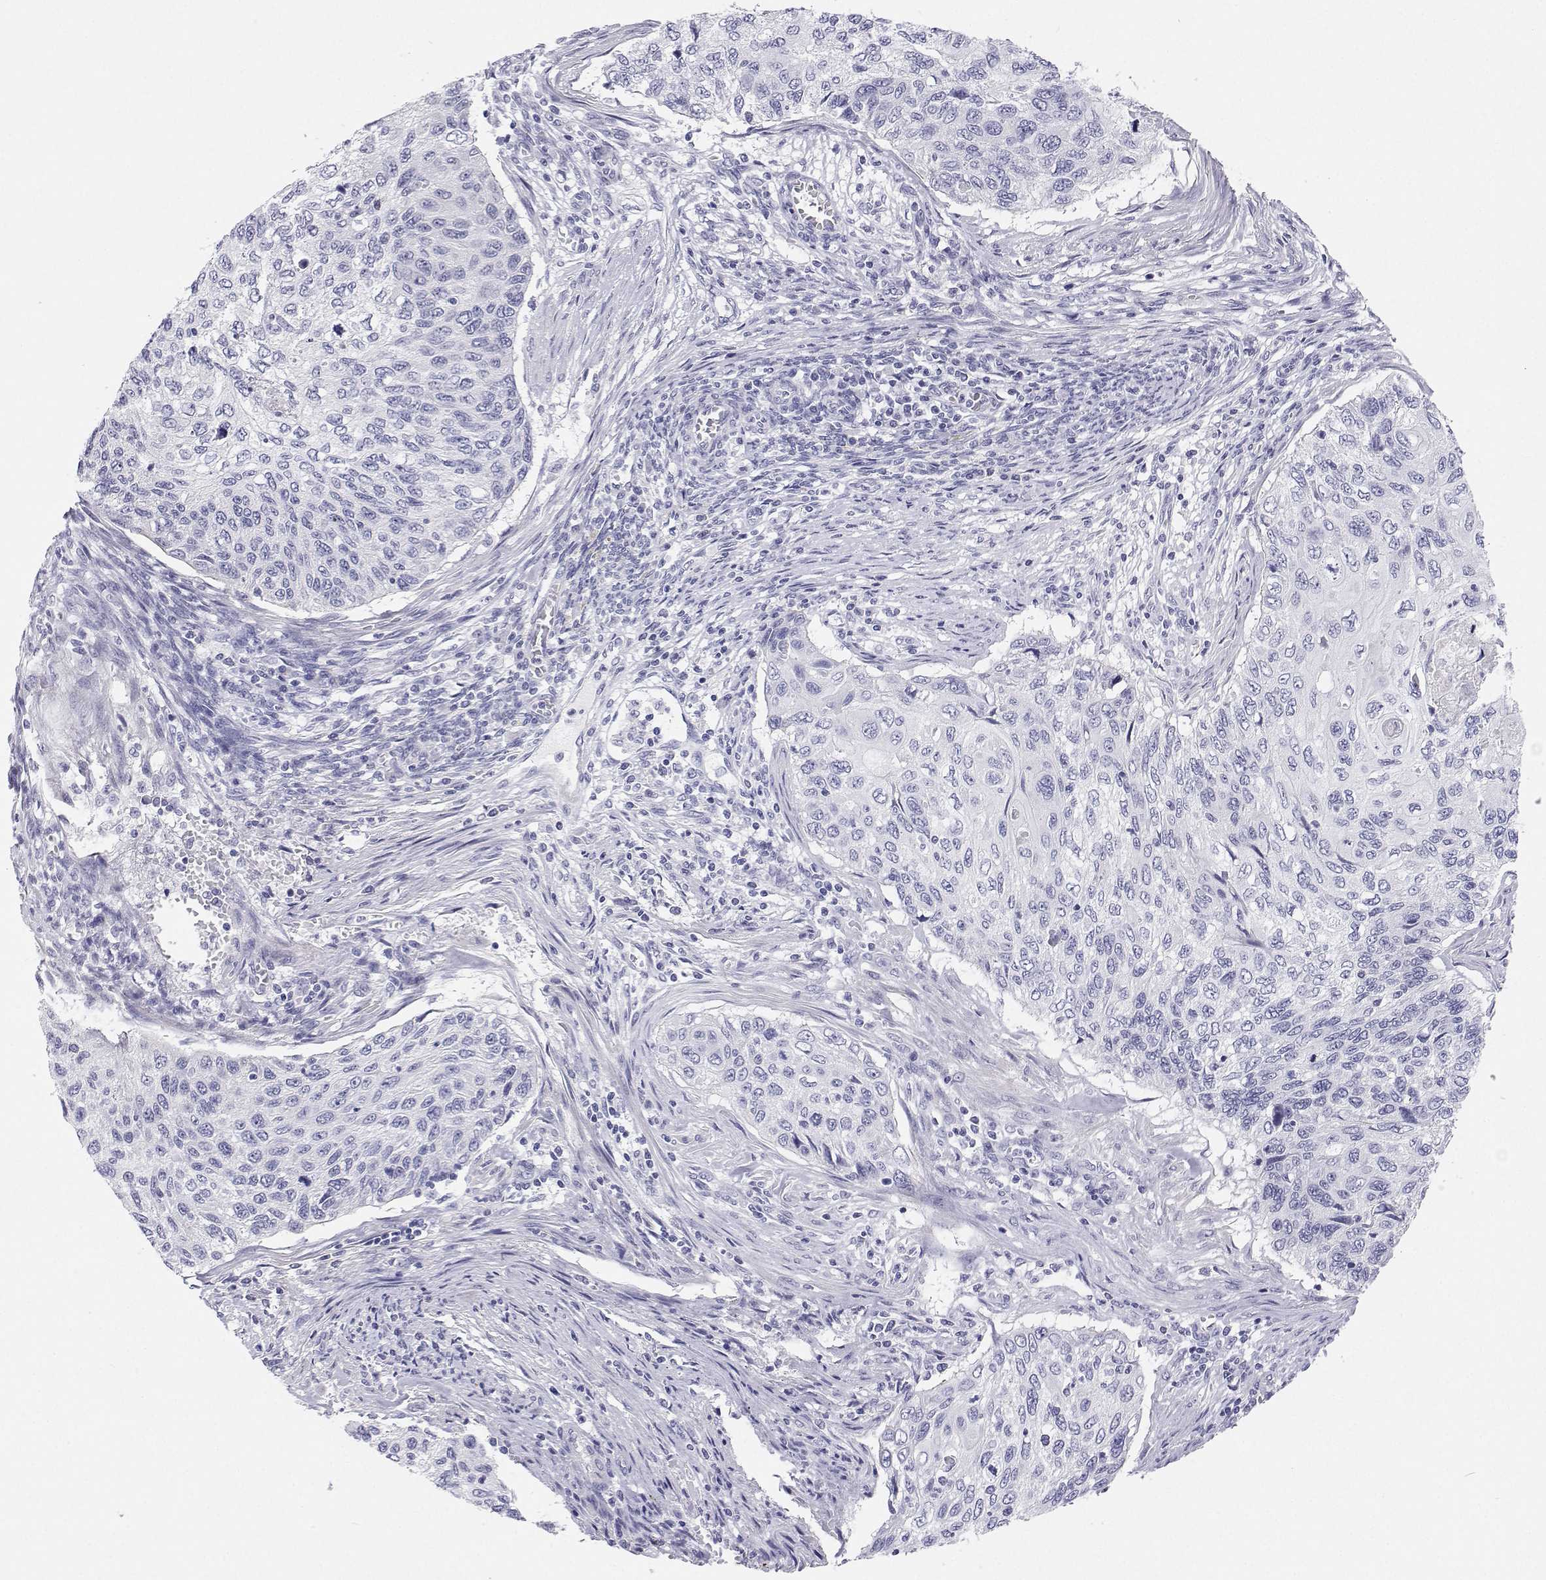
{"staining": {"intensity": "negative", "quantity": "none", "location": "none"}, "tissue": "cervical cancer", "cell_type": "Tumor cells", "image_type": "cancer", "snomed": [{"axis": "morphology", "description": "Squamous cell carcinoma, NOS"}, {"axis": "topography", "description": "Cervix"}], "caption": "IHC of human squamous cell carcinoma (cervical) displays no positivity in tumor cells.", "gene": "BHMT", "patient": {"sex": "female", "age": 70}}